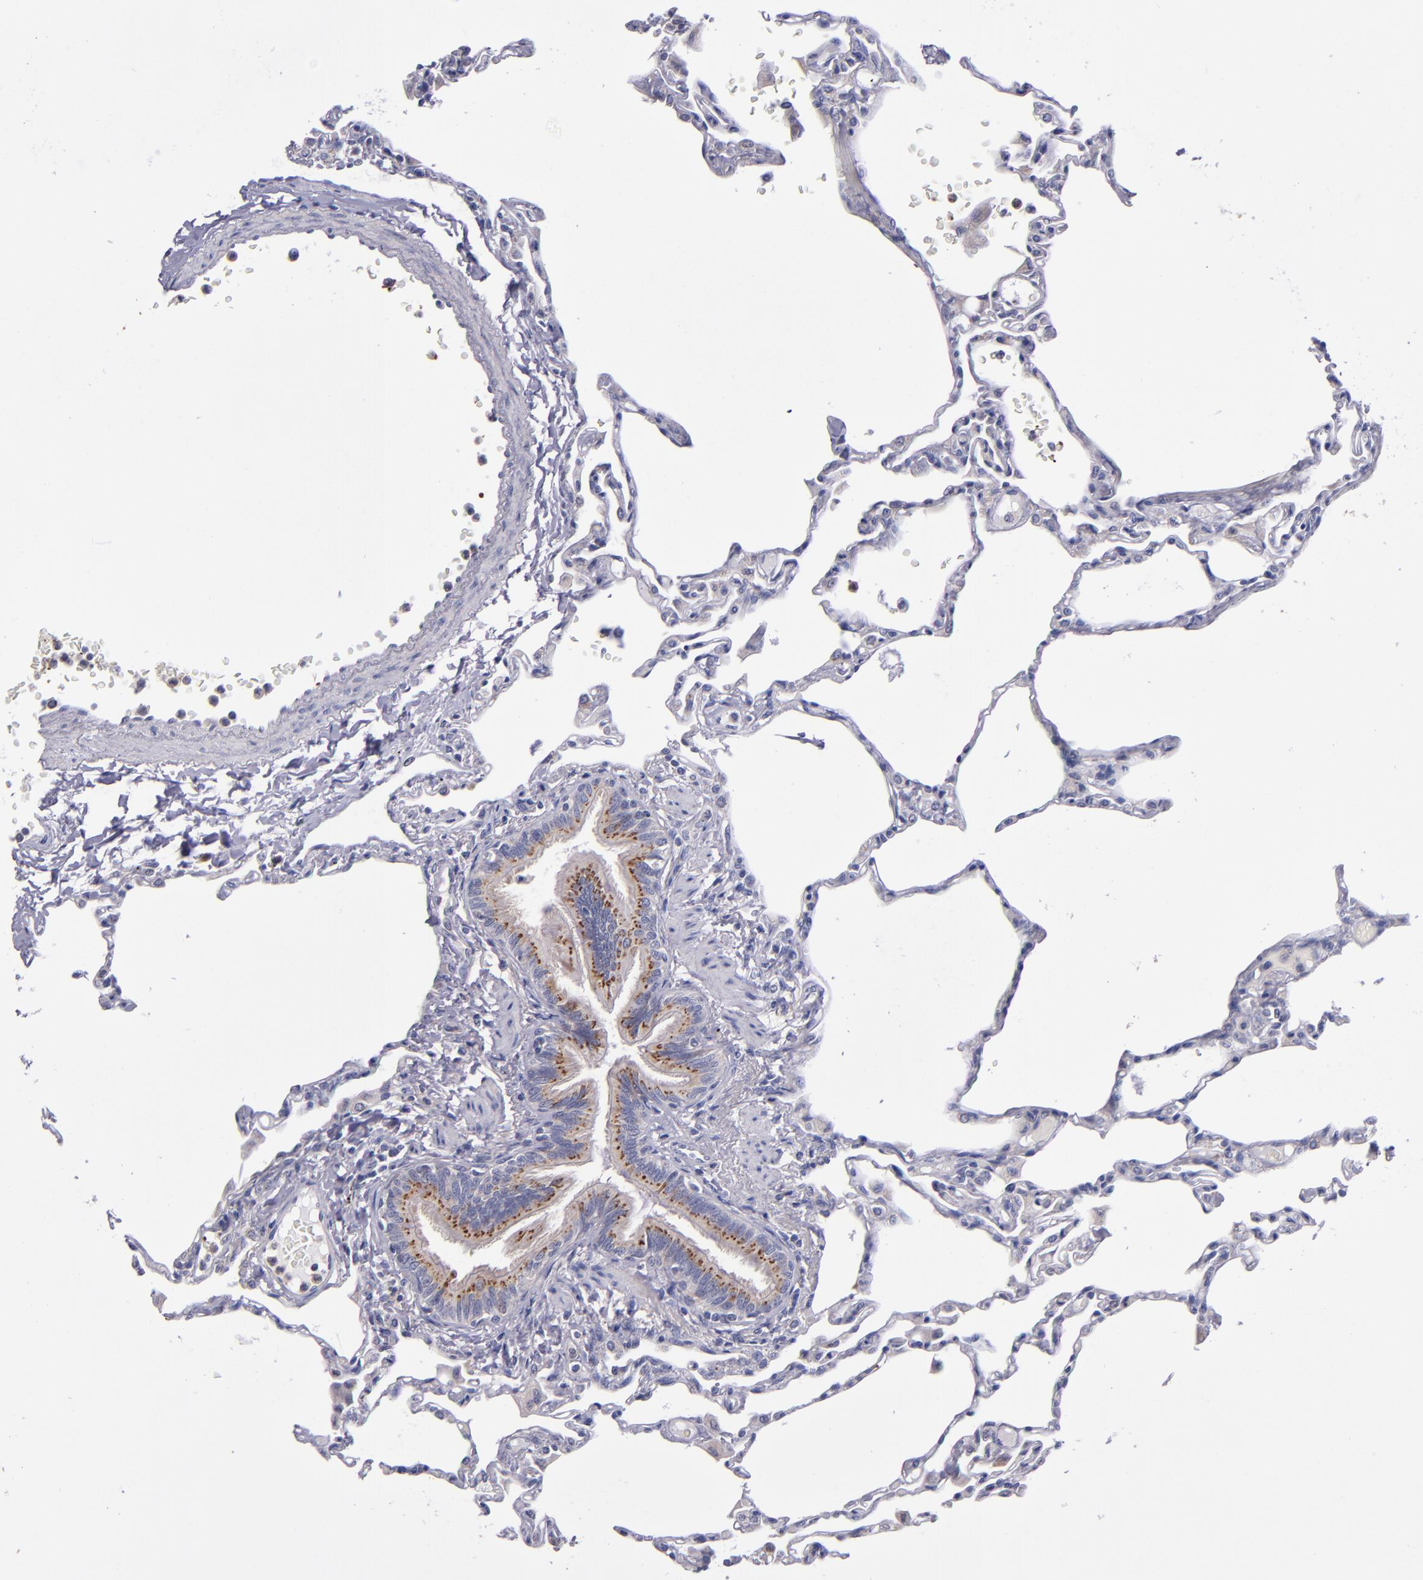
{"staining": {"intensity": "negative", "quantity": "none", "location": "none"}, "tissue": "lung", "cell_type": "Alveolar cells", "image_type": "normal", "snomed": [{"axis": "morphology", "description": "Normal tissue, NOS"}, {"axis": "topography", "description": "Lung"}], "caption": "This is an immunohistochemistry histopathology image of normal human lung. There is no expression in alveolar cells.", "gene": "RAB41", "patient": {"sex": "female", "age": 49}}